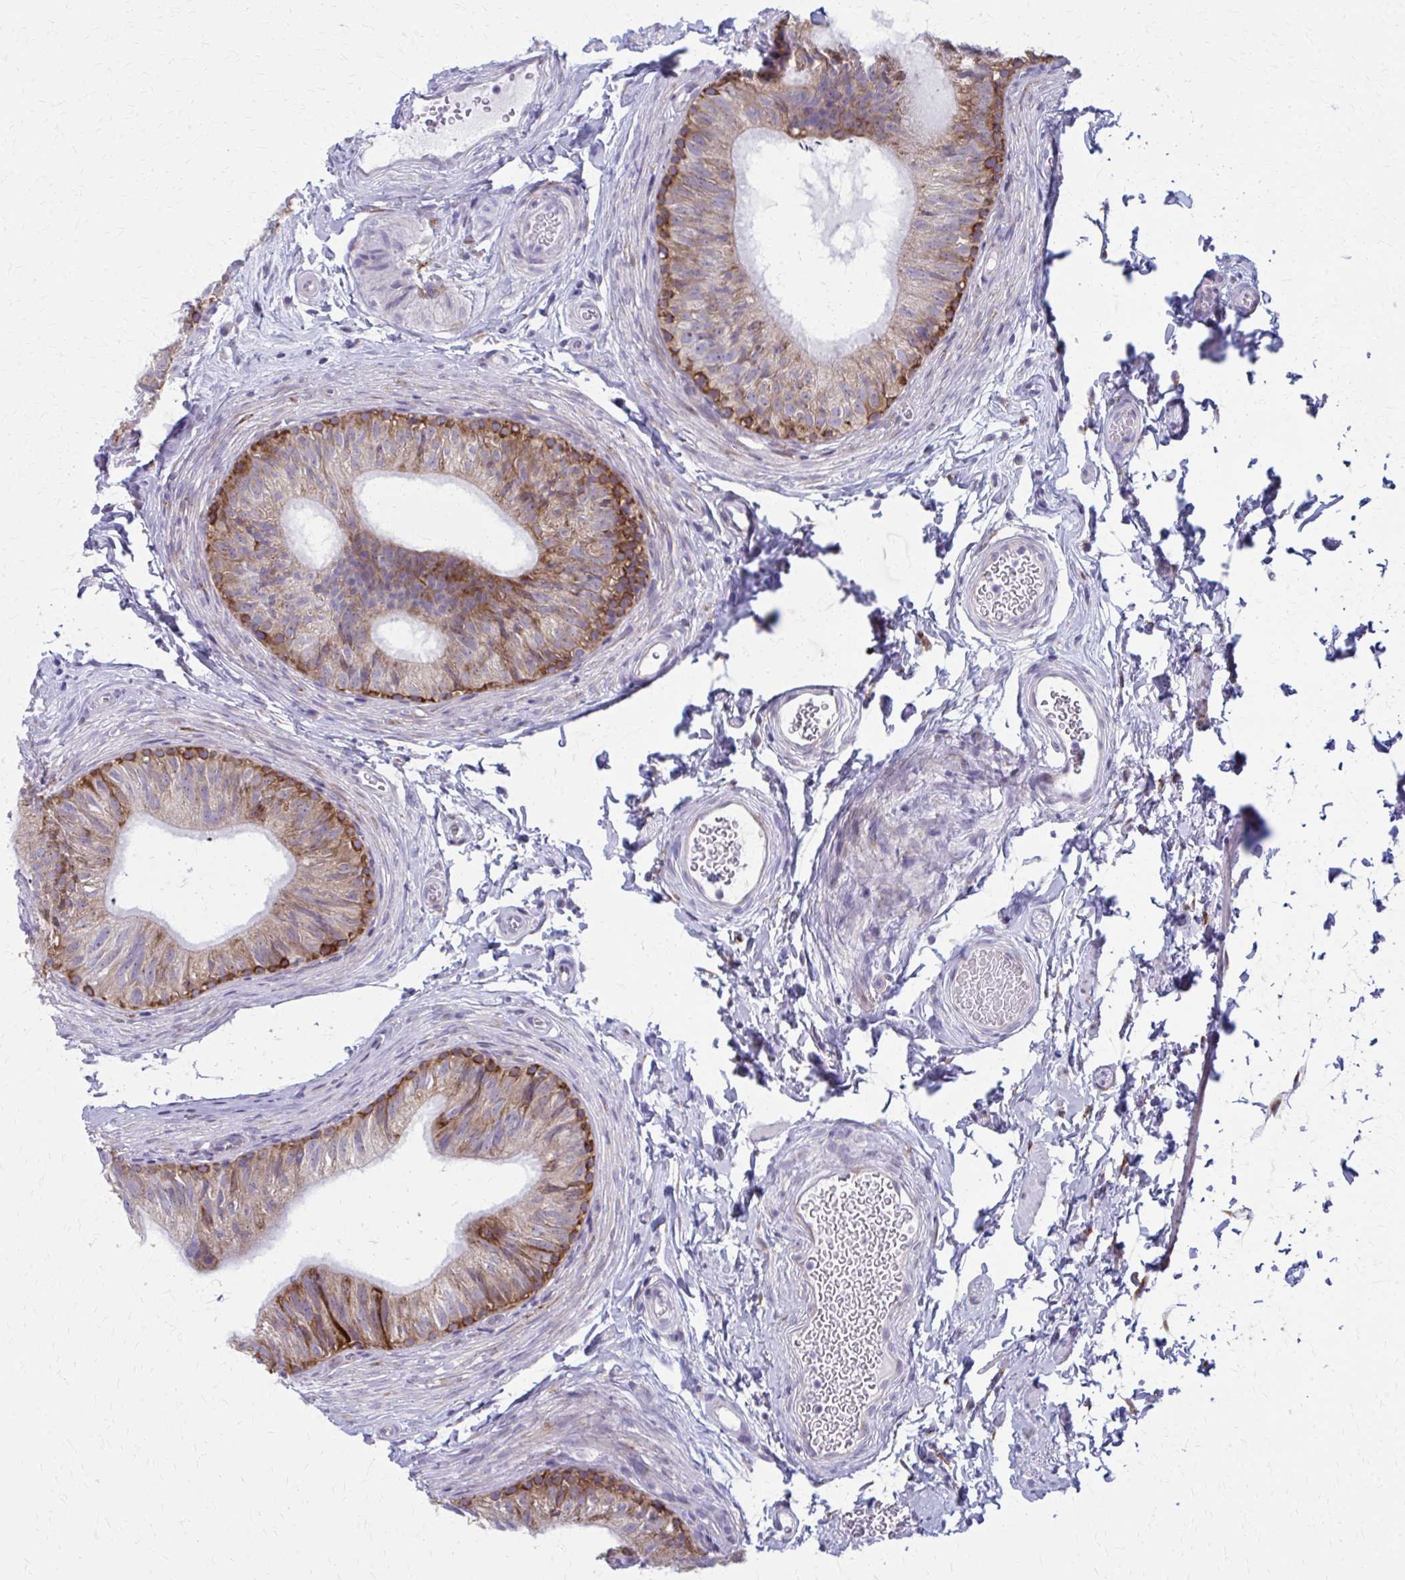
{"staining": {"intensity": "strong", "quantity": "<25%", "location": "cytoplasmic/membranous"}, "tissue": "epididymis", "cell_type": "Glandular cells", "image_type": "normal", "snomed": [{"axis": "morphology", "description": "Normal tissue, NOS"}, {"axis": "topography", "description": "Epididymis, spermatic cord, NOS"}, {"axis": "topography", "description": "Epididymis"}, {"axis": "topography", "description": "Peripheral nerve tissue"}], "caption": "Immunohistochemistry histopathology image of unremarkable human epididymis stained for a protein (brown), which shows medium levels of strong cytoplasmic/membranous staining in approximately <25% of glandular cells.", "gene": "SPATS2L", "patient": {"sex": "male", "age": 29}}